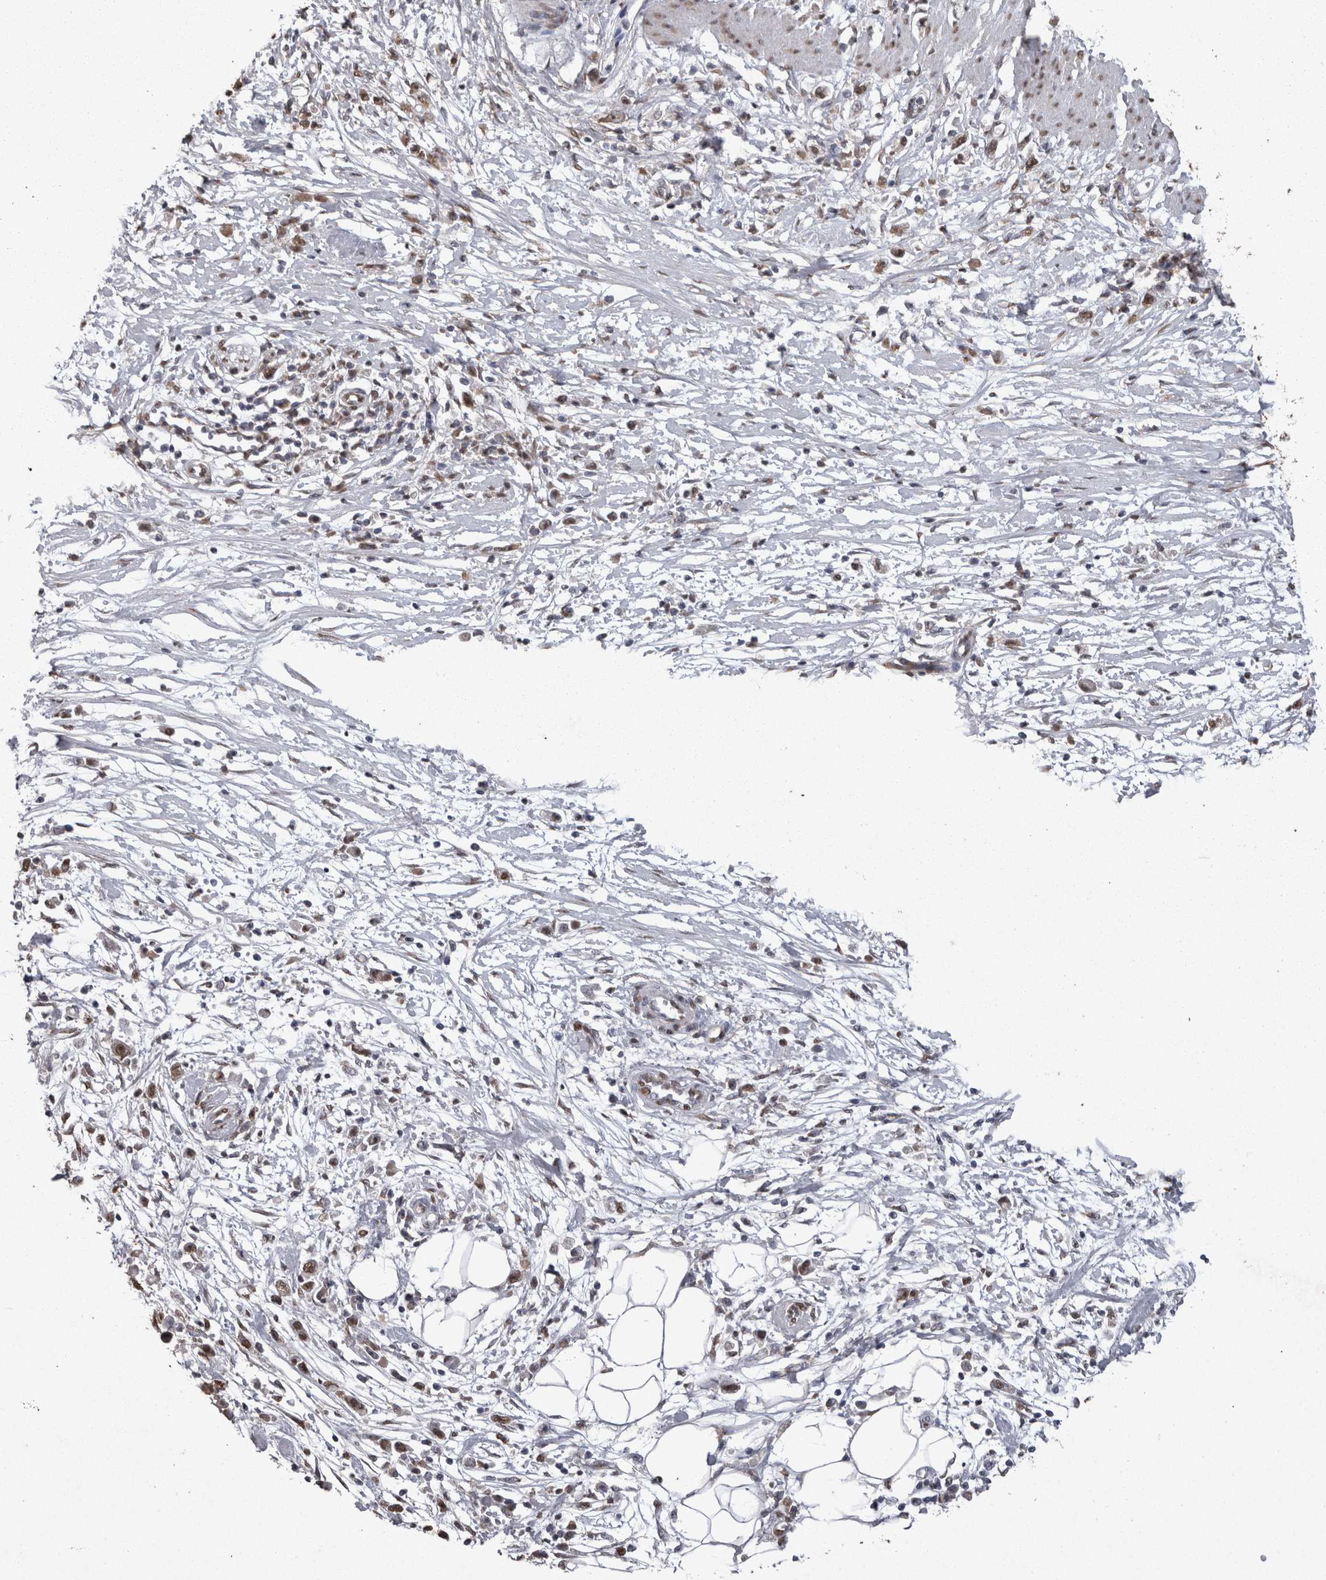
{"staining": {"intensity": "moderate", "quantity": ">75%", "location": "nuclear"}, "tissue": "stomach cancer", "cell_type": "Tumor cells", "image_type": "cancer", "snomed": [{"axis": "morphology", "description": "Adenocarcinoma, NOS"}, {"axis": "topography", "description": "Stomach"}], "caption": "Stomach cancer stained with DAB immunohistochemistry reveals medium levels of moderate nuclear staining in approximately >75% of tumor cells.", "gene": "SMAD7", "patient": {"sex": "female", "age": 59}}